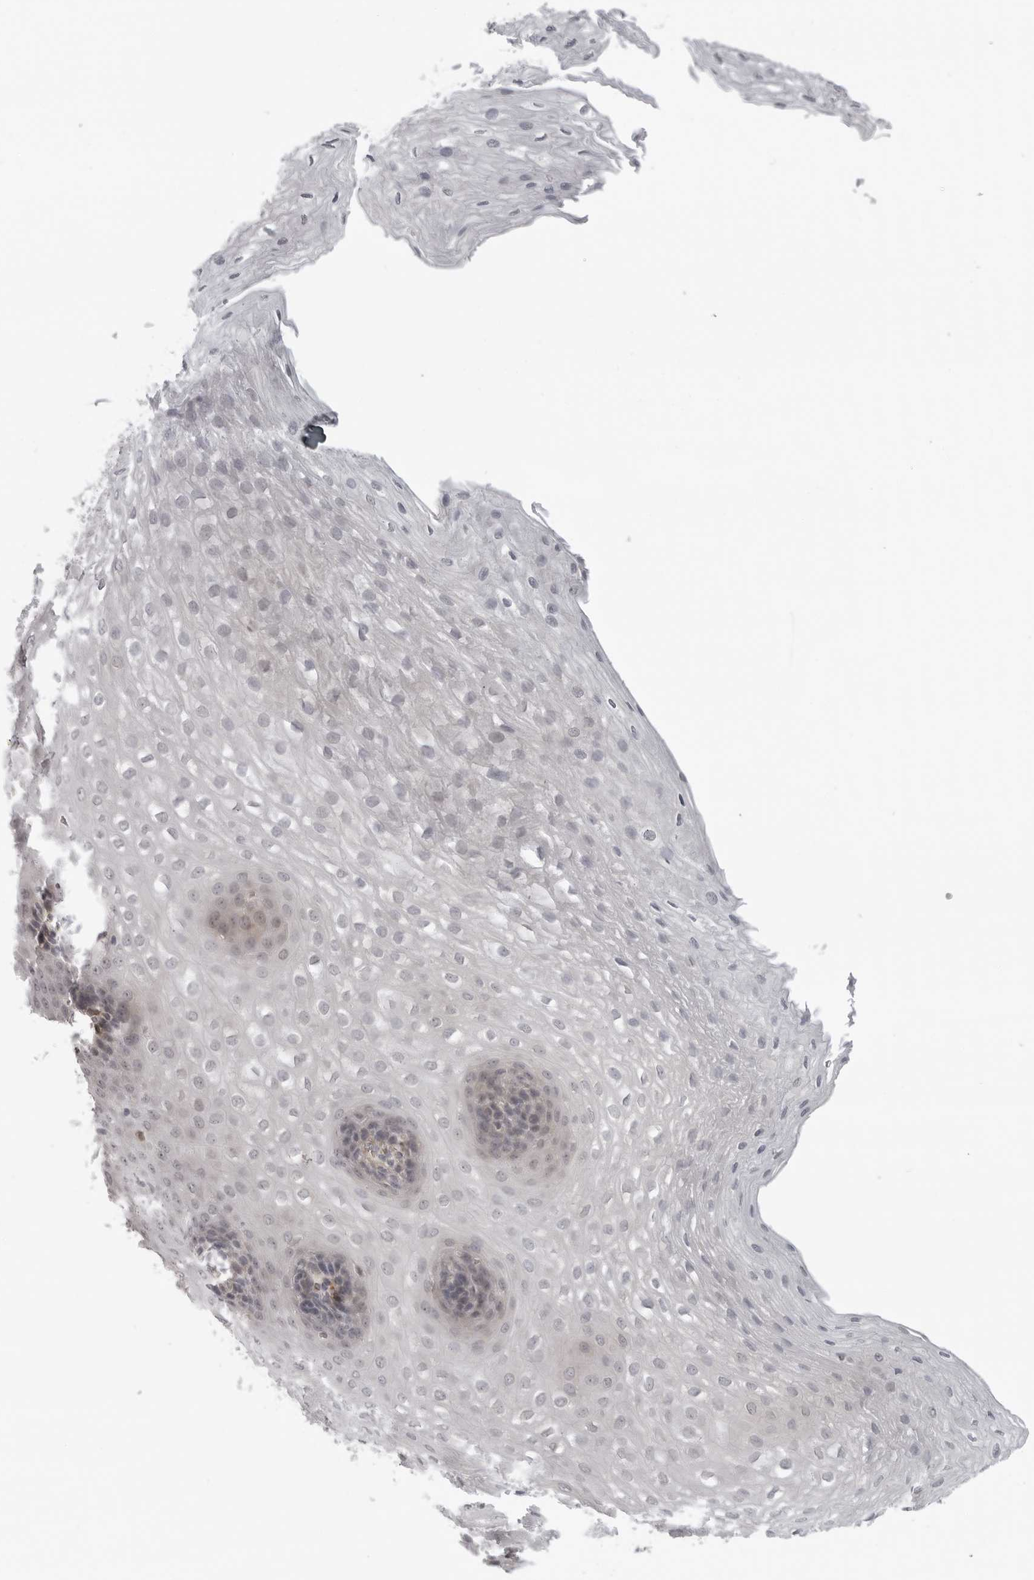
{"staining": {"intensity": "negative", "quantity": "none", "location": "none"}, "tissue": "esophagus", "cell_type": "Squamous epithelial cells", "image_type": "normal", "snomed": [{"axis": "morphology", "description": "Normal tissue, NOS"}, {"axis": "topography", "description": "Esophagus"}], "caption": "High magnification brightfield microscopy of normal esophagus stained with DAB (3,3'-diaminobenzidine) (brown) and counterstained with hematoxylin (blue): squamous epithelial cells show no significant staining. Nuclei are stained in blue.", "gene": "TUT4", "patient": {"sex": "female", "age": 66}}